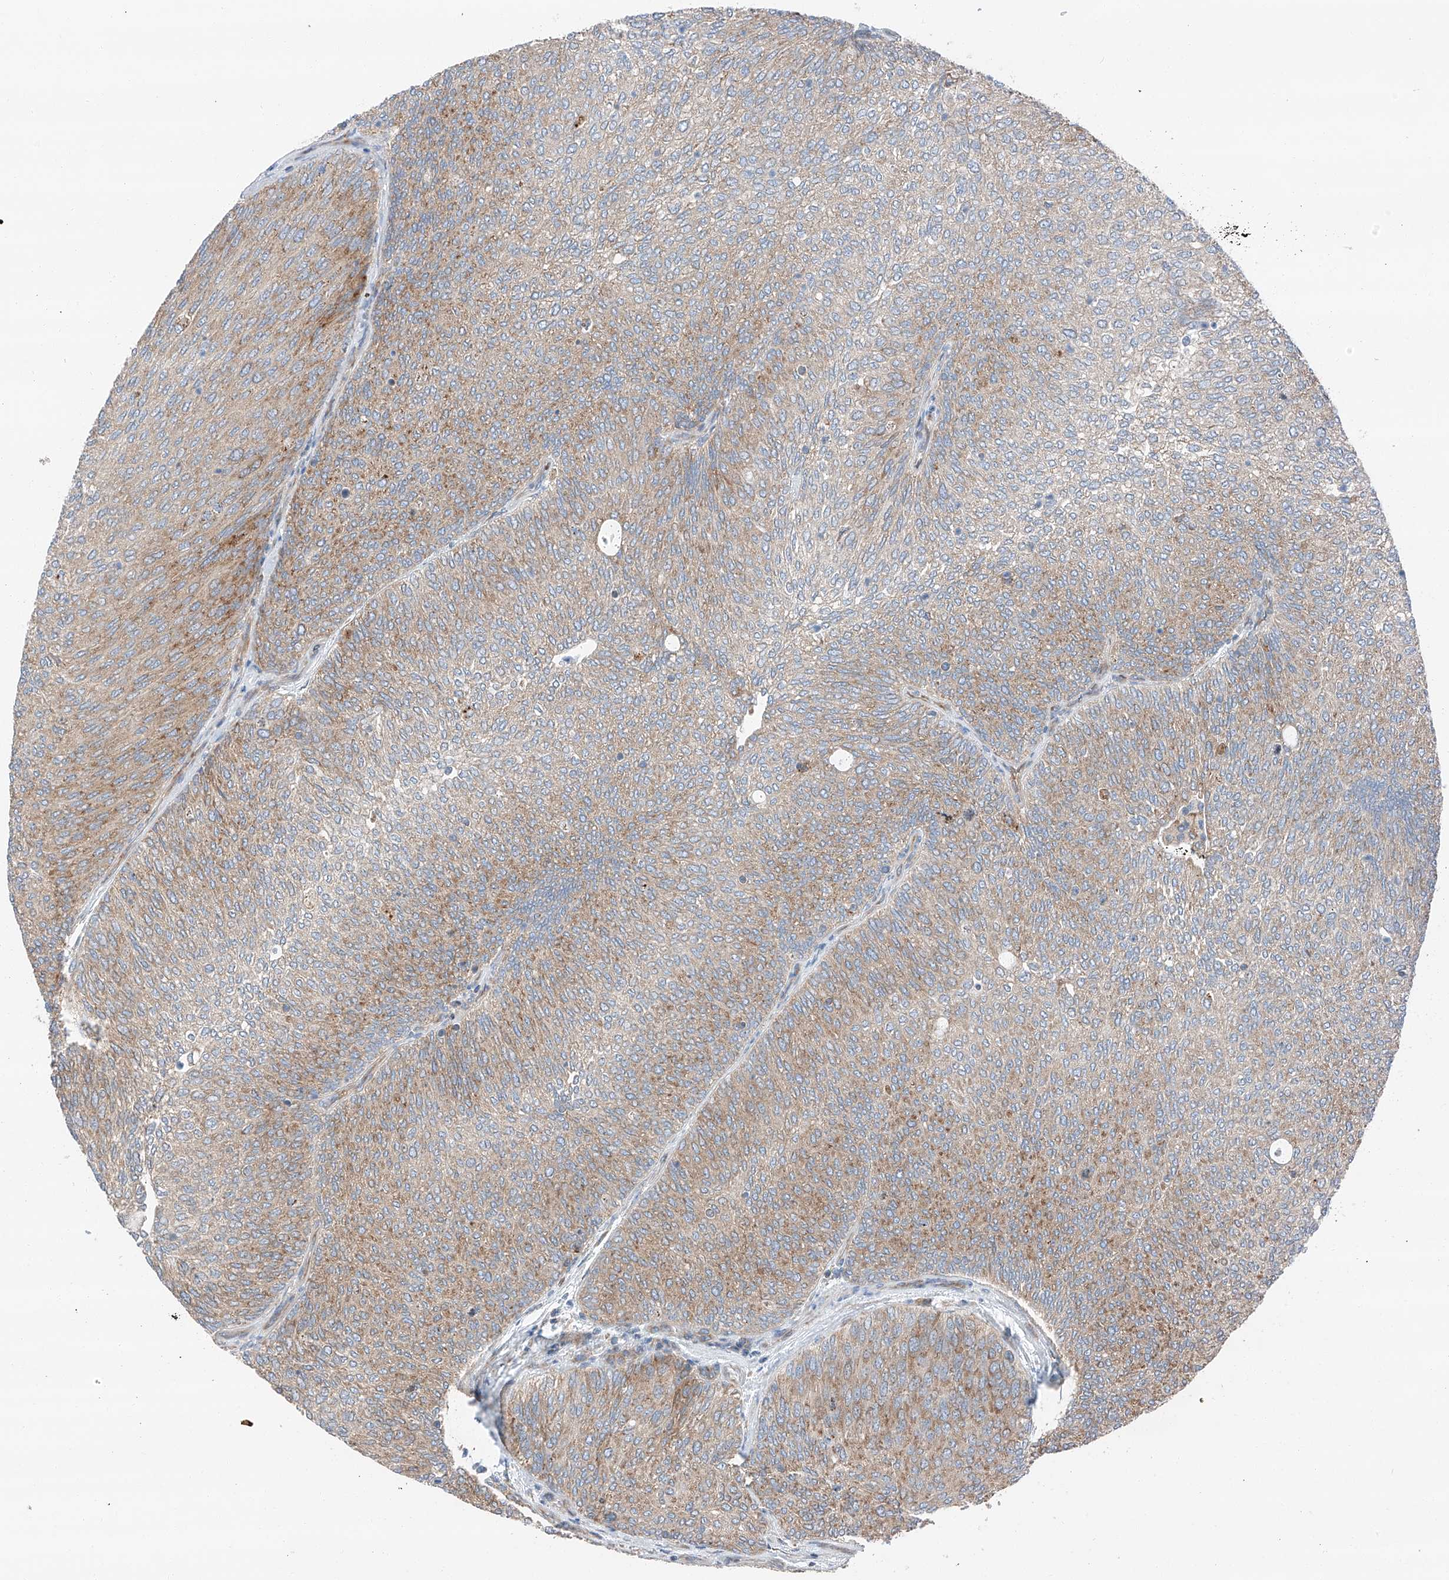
{"staining": {"intensity": "moderate", "quantity": "25%-75%", "location": "cytoplasmic/membranous"}, "tissue": "urothelial cancer", "cell_type": "Tumor cells", "image_type": "cancer", "snomed": [{"axis": "morphology", "description": "Urothelial carcinoma, Low grade"}, {"axis": "topography", "description": "Urinary bladder"}], "caption": "Immunohistochemistry micrograph of neoplastic tissue: human urothelial carcinoma (low-grade) stained using immunohistochemistry (IHC) displays medium levels of moderate protein expression localized specifically in the cytoplasmic/membranous of tumor cells, appearing as a cytoplasmic/membranous brown color.", "gene": "ZC3H15", "patient": {"sex": "female", "age": 79}}